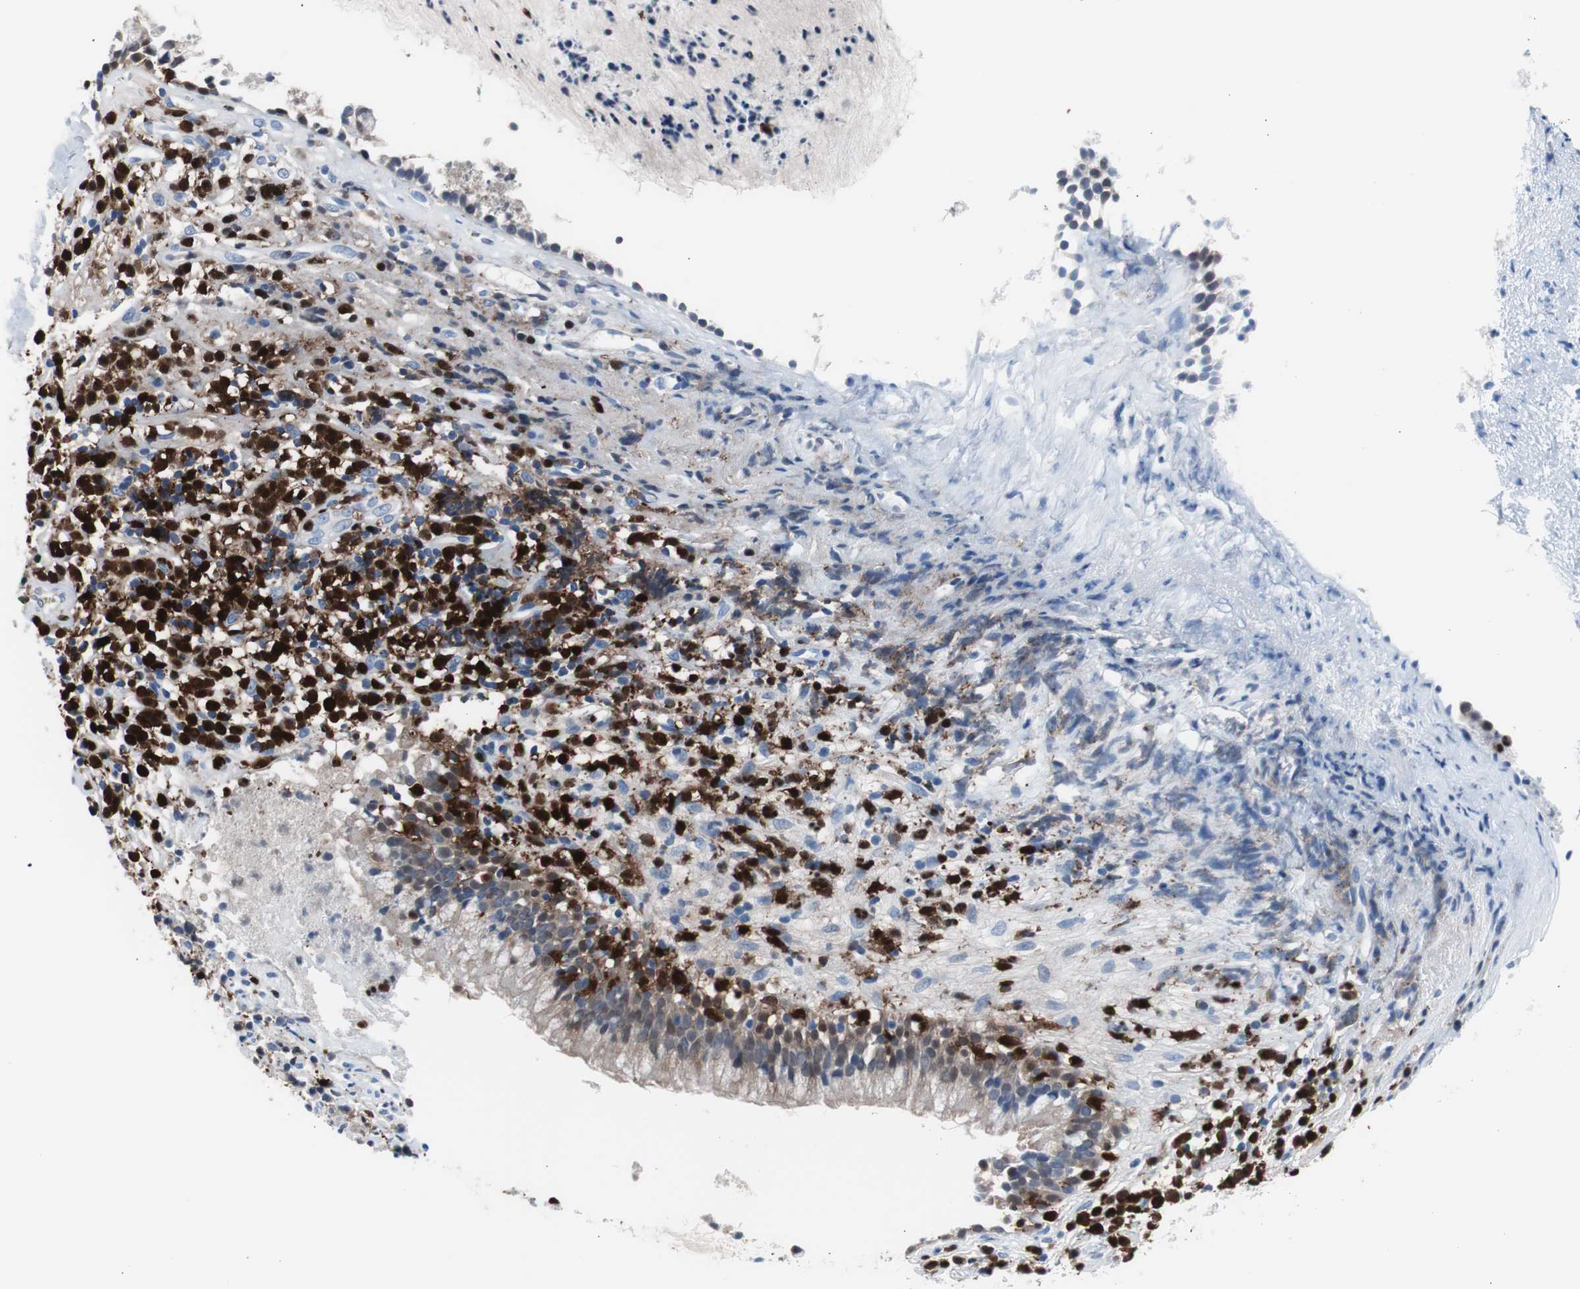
{"staining": {"intensity": "negative", "quantity": "none", "location": "none"}, "tissue": "nasopharynx", "cell_type": "Respiratory epithelial cells", "image_type": "normal", "snomed": [{"axis": "morphology", "description": "Normal tissue, NOS"}, {"axis": "topography", "description": "Nasopharynx"}], "caption": "This photomicrograph is of normal nasopharynx stained with immunohistochemistry to label a protein in brown with the nuclei are counter-stained blue. There is no expression in respiratory epithelial cells.", "gene": "SYK", "patient": {"sex": "male", "age": 21}}